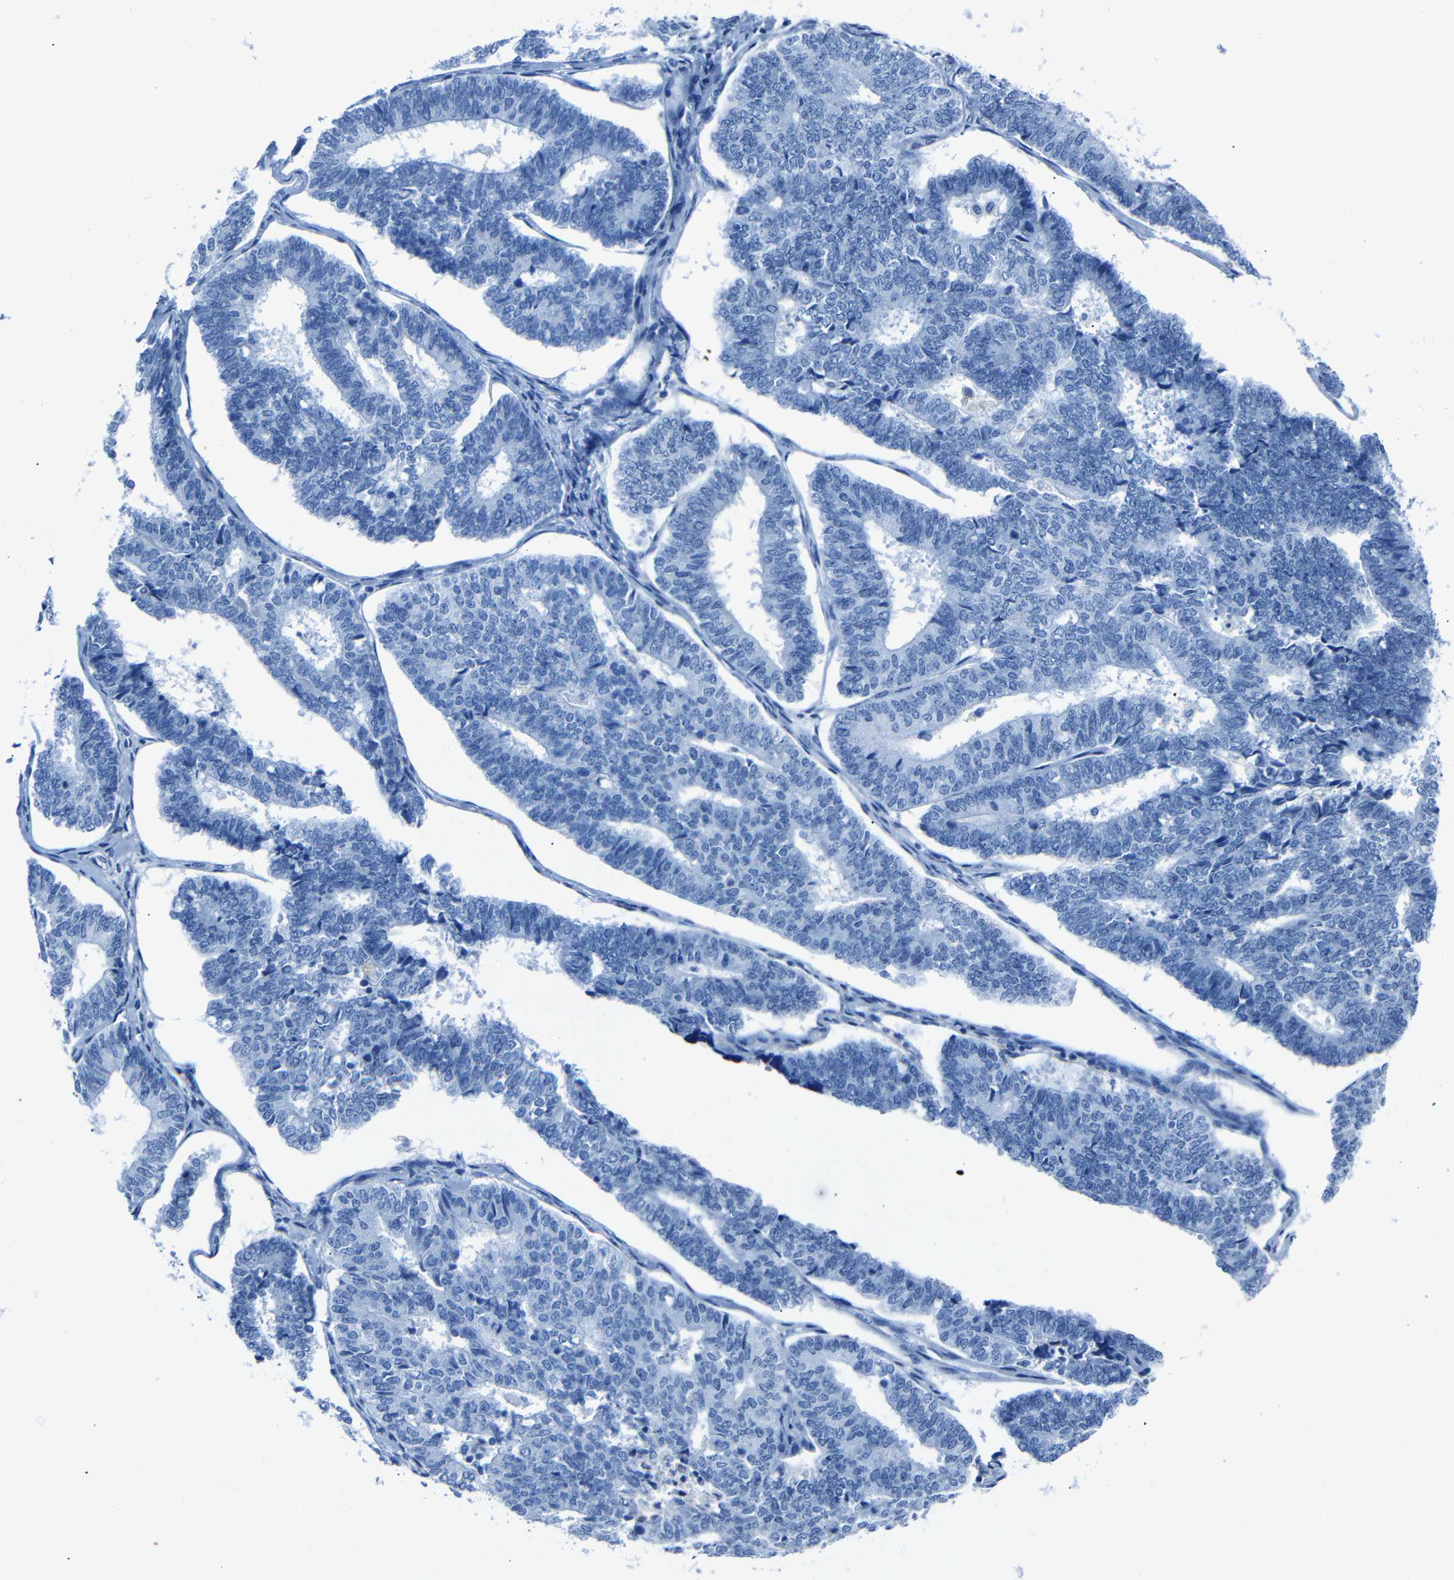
{"staining": {"intensity": "negative", "quantity": "none", "location": "none"}, "tissue": "endometrial cancer", "cell_type": "Tumor cells", "image_type": "cancer", "snomed": [{"axis": "morphology", "description": "Adenocarcinoma, NOS"}, {"axis": "topography", "description": "Endometrium"}], "caption": "DAB immunohistochemical staining of endometrial cancer (adenocarcinoma) shows no significant expression in tumor cells. The staining is performed using DAB brown chromogen with nuclei counter-stained in using hematoxylin.", "gene": "CLDN11", "patient": {"sex": "female", "age": 70}}